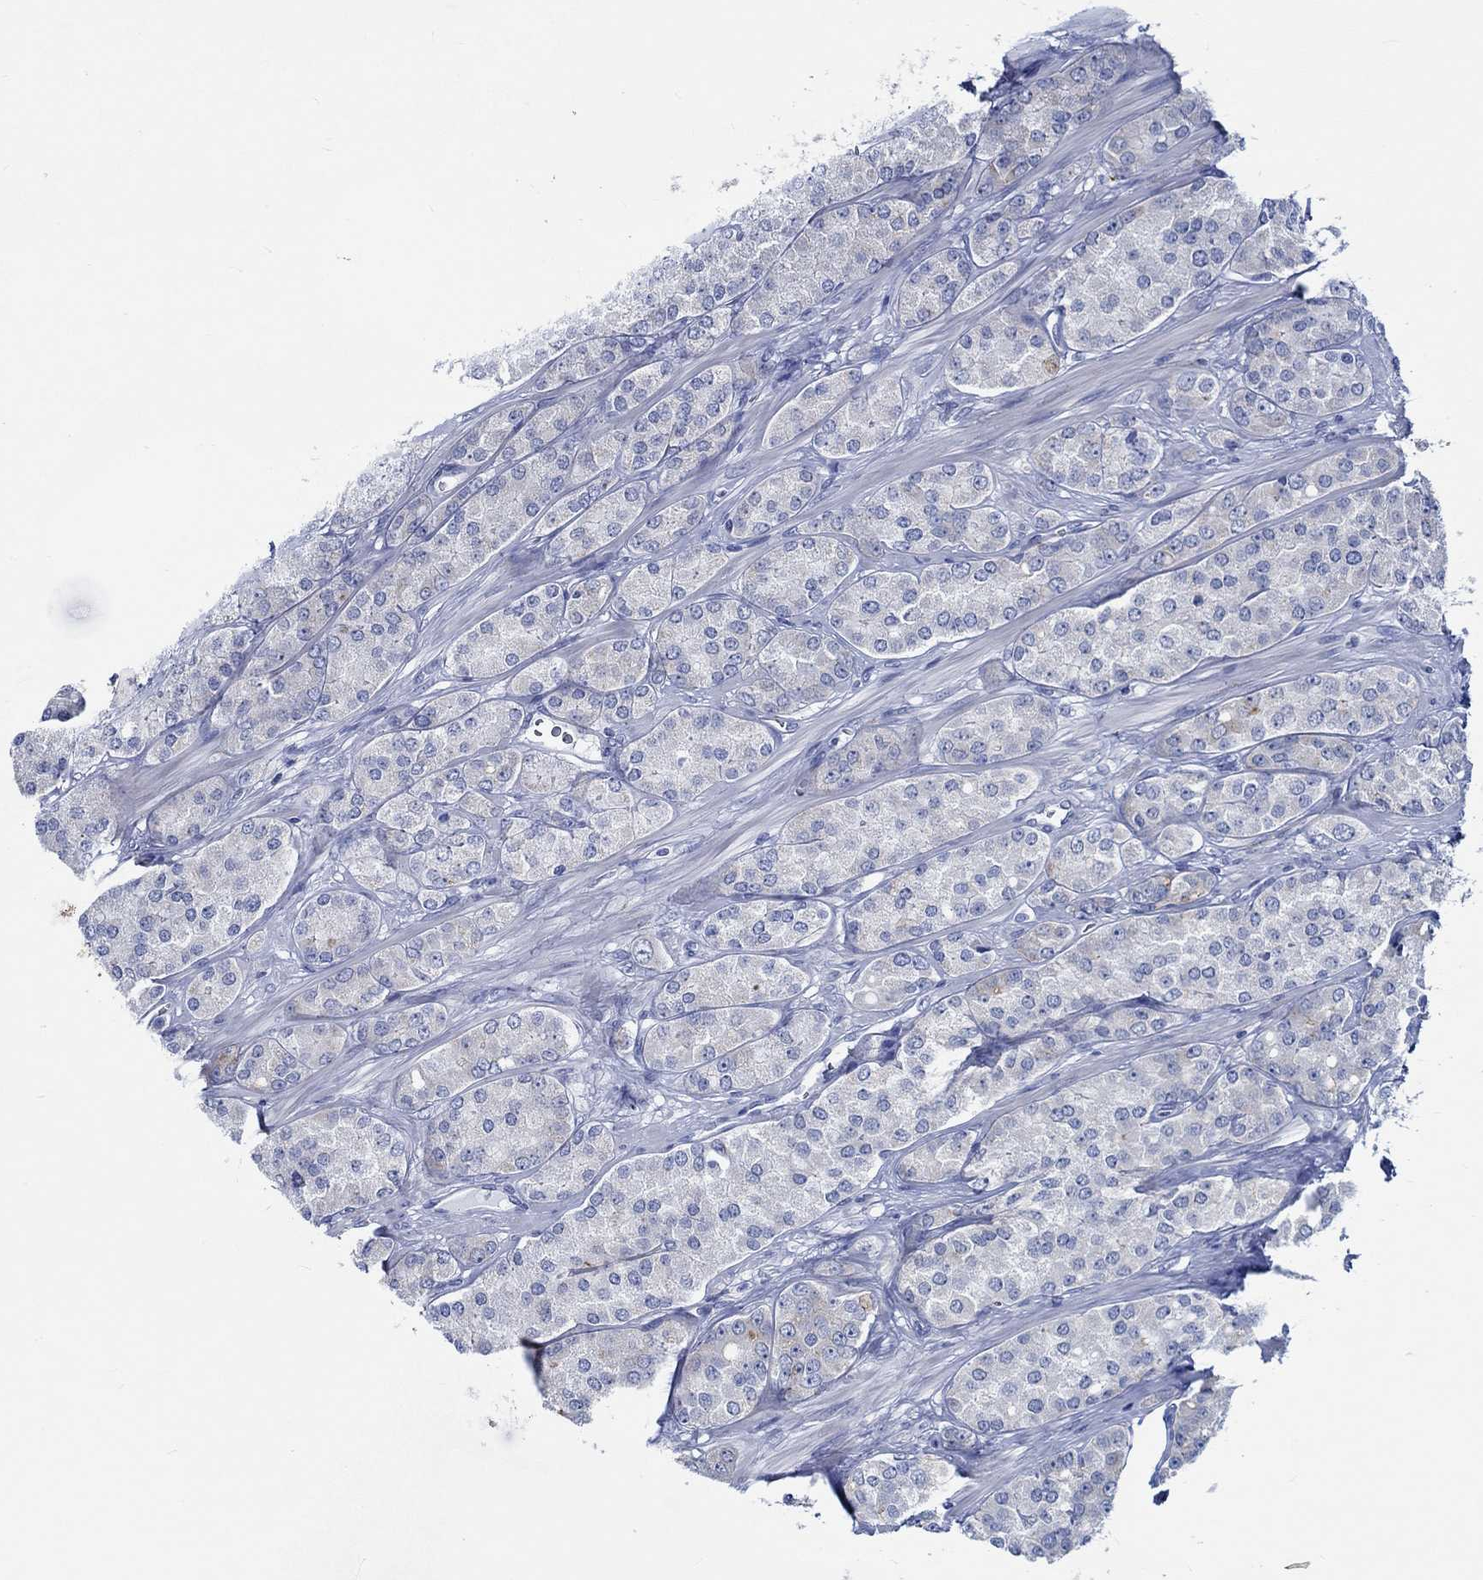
{"staining": {"intensity": "negative", "quantity": "none", "location": "none"}, "tissue": "prostate cancer", "cell_type": "Tumor cells", "image_type": "cancer", "snomed": [{"axis": "morphology", "description": "Adenocarcinoma, NOS"}, {"axis": "topography", "description": "Prostate"}], "caption": "An IHC histopathology image of prostate adenocarcinoma is shown. There is no staining in tumor cells of prostate adenocarcinoma.", "gene": "PTPRN2", "patient": {"sex": "male", "age": 67}}